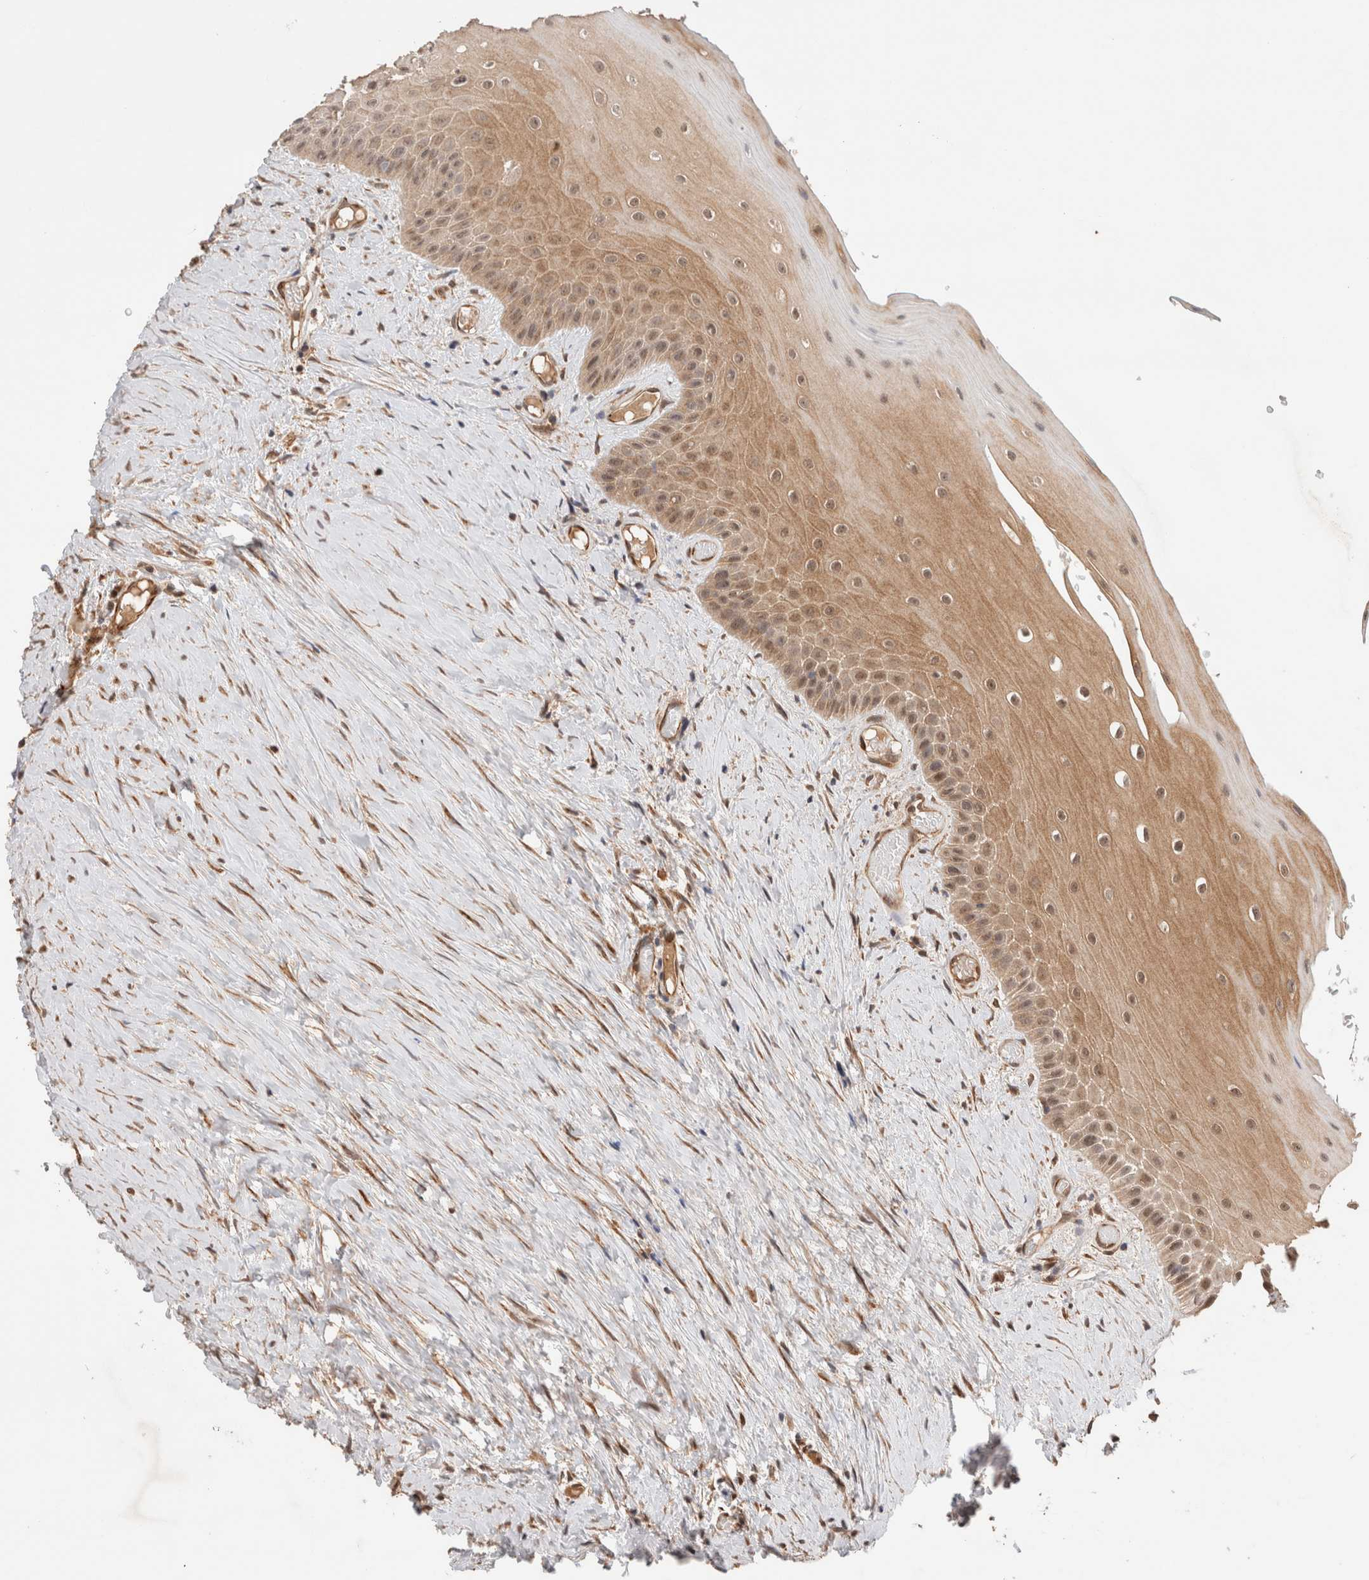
{"staining": {"intensity": "moderate", "quantity": ">75%", "location": "cytoplasmic/membranous,nuclear"}, "tissue": "oral mucosa", "cell_type": "Squamous epithelial cells", "image_type": "normal", "snomed": [{"axis": "morphology", "description": "Normal tissue, NOS"}, {"axis": "topography", "description": "Skeletal muscle"}, {"axis": "topography", "description": "Oral tissue"}, {"axis": "topography", "description": "Peripheral nerve tissue"}], "caption": "Unremarkable oral mucosa exhibits moderate cytoplasmic/membranous,nuclear expression in approximately >75% of squamous epithelial cells, visualized by immunohistochemistry.", "gene": "SIKE1", "patient": {"sex": "female", "age": 84}}